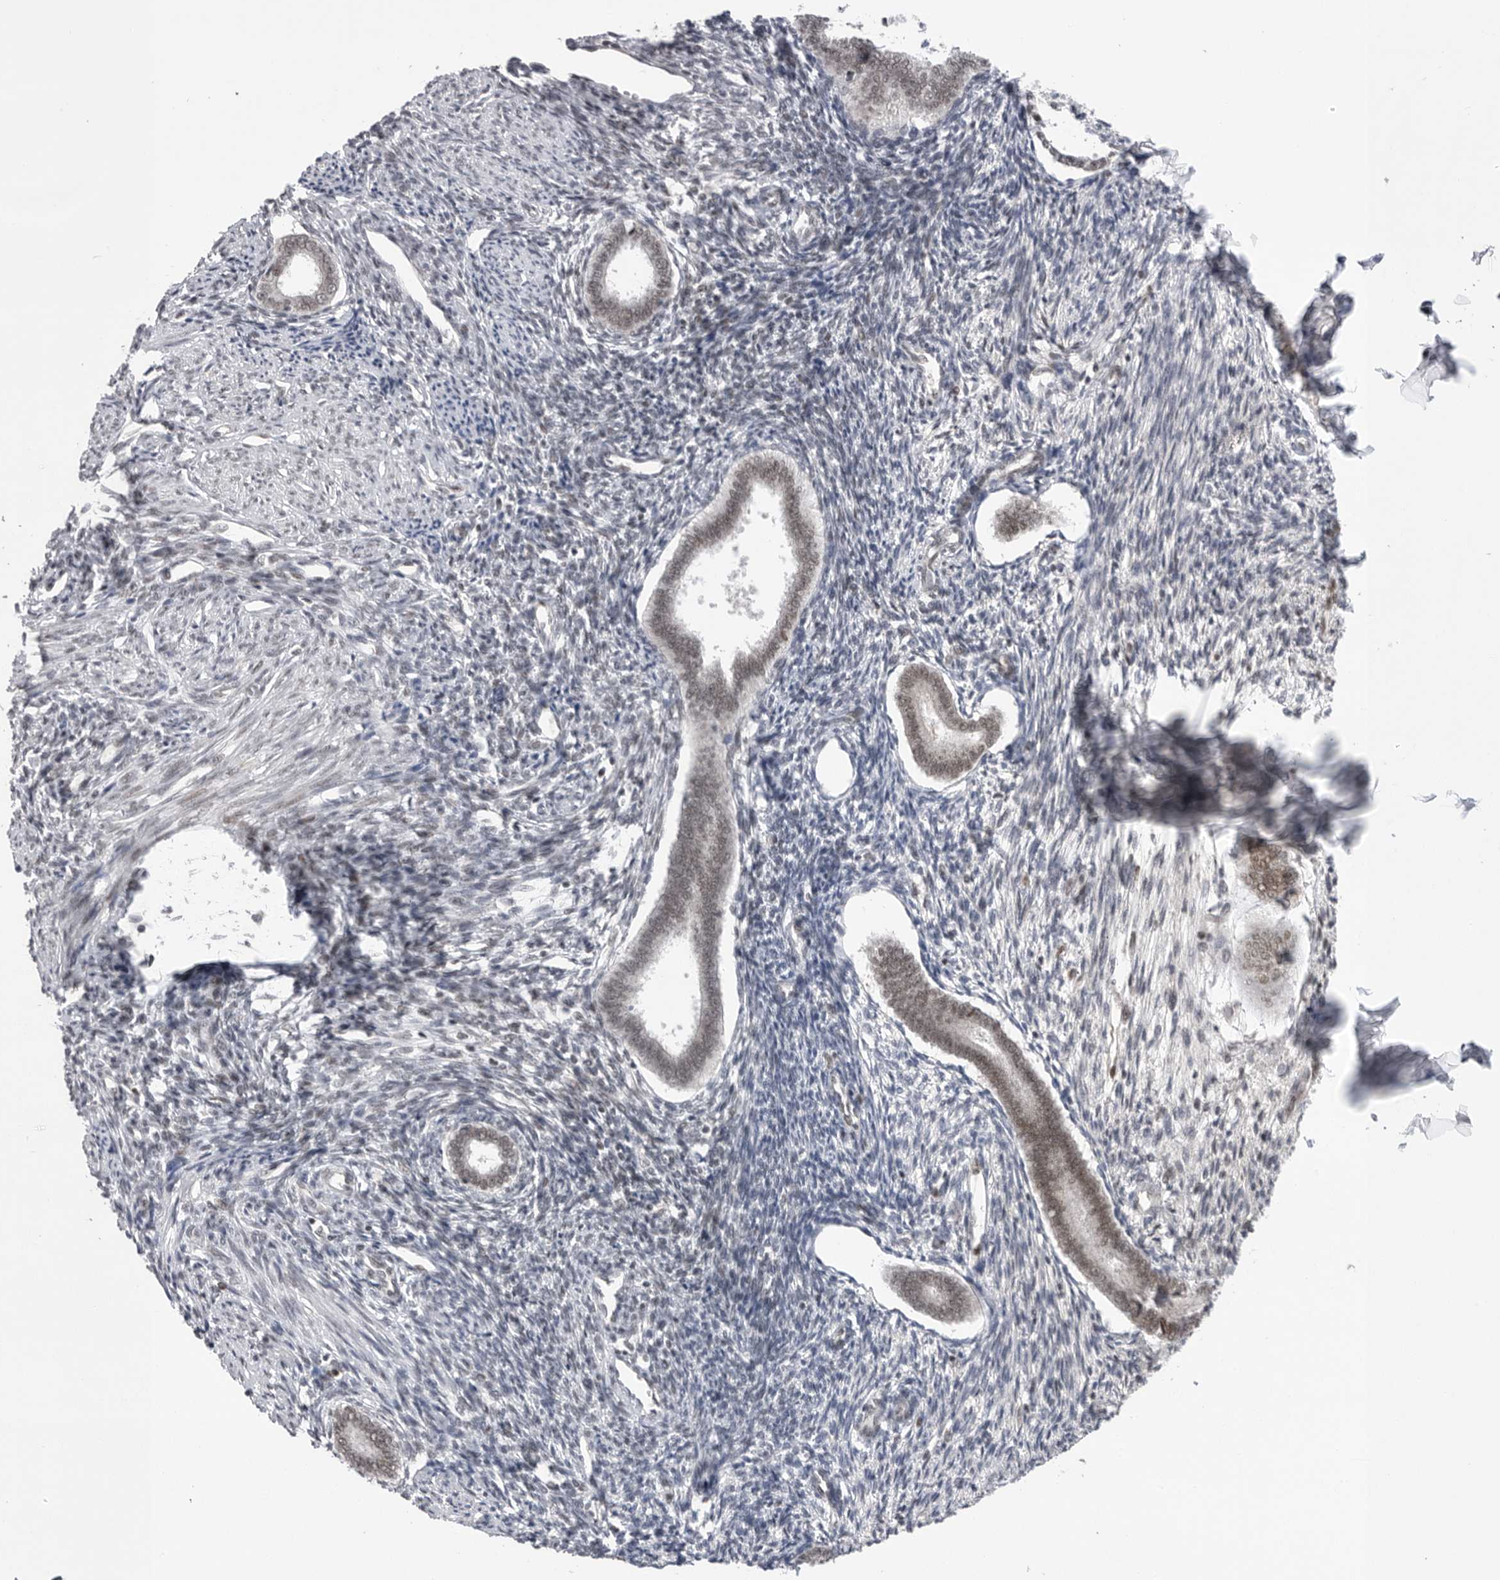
{"staining": {"intensity": "weak", "quantity": "25%-75%", "location": "nuclear"}, "tissue": "endometrium", "cell_type": "Cells in endometrial stroma", "image_type": "normal", "snomed": [{"axis": "morphology", "description": "Normal tissue, NOS"}, {"axis": "topography", "description": "Endometrium"}], "caption": "About 25%-75% of cells in endometrial stroma in normal endometrium show weak nuclear protein positivity as visualized by brown immunohistochemical staining.", "gene": "POU5F1", "patient": {"sex": "female", "age": 56}}